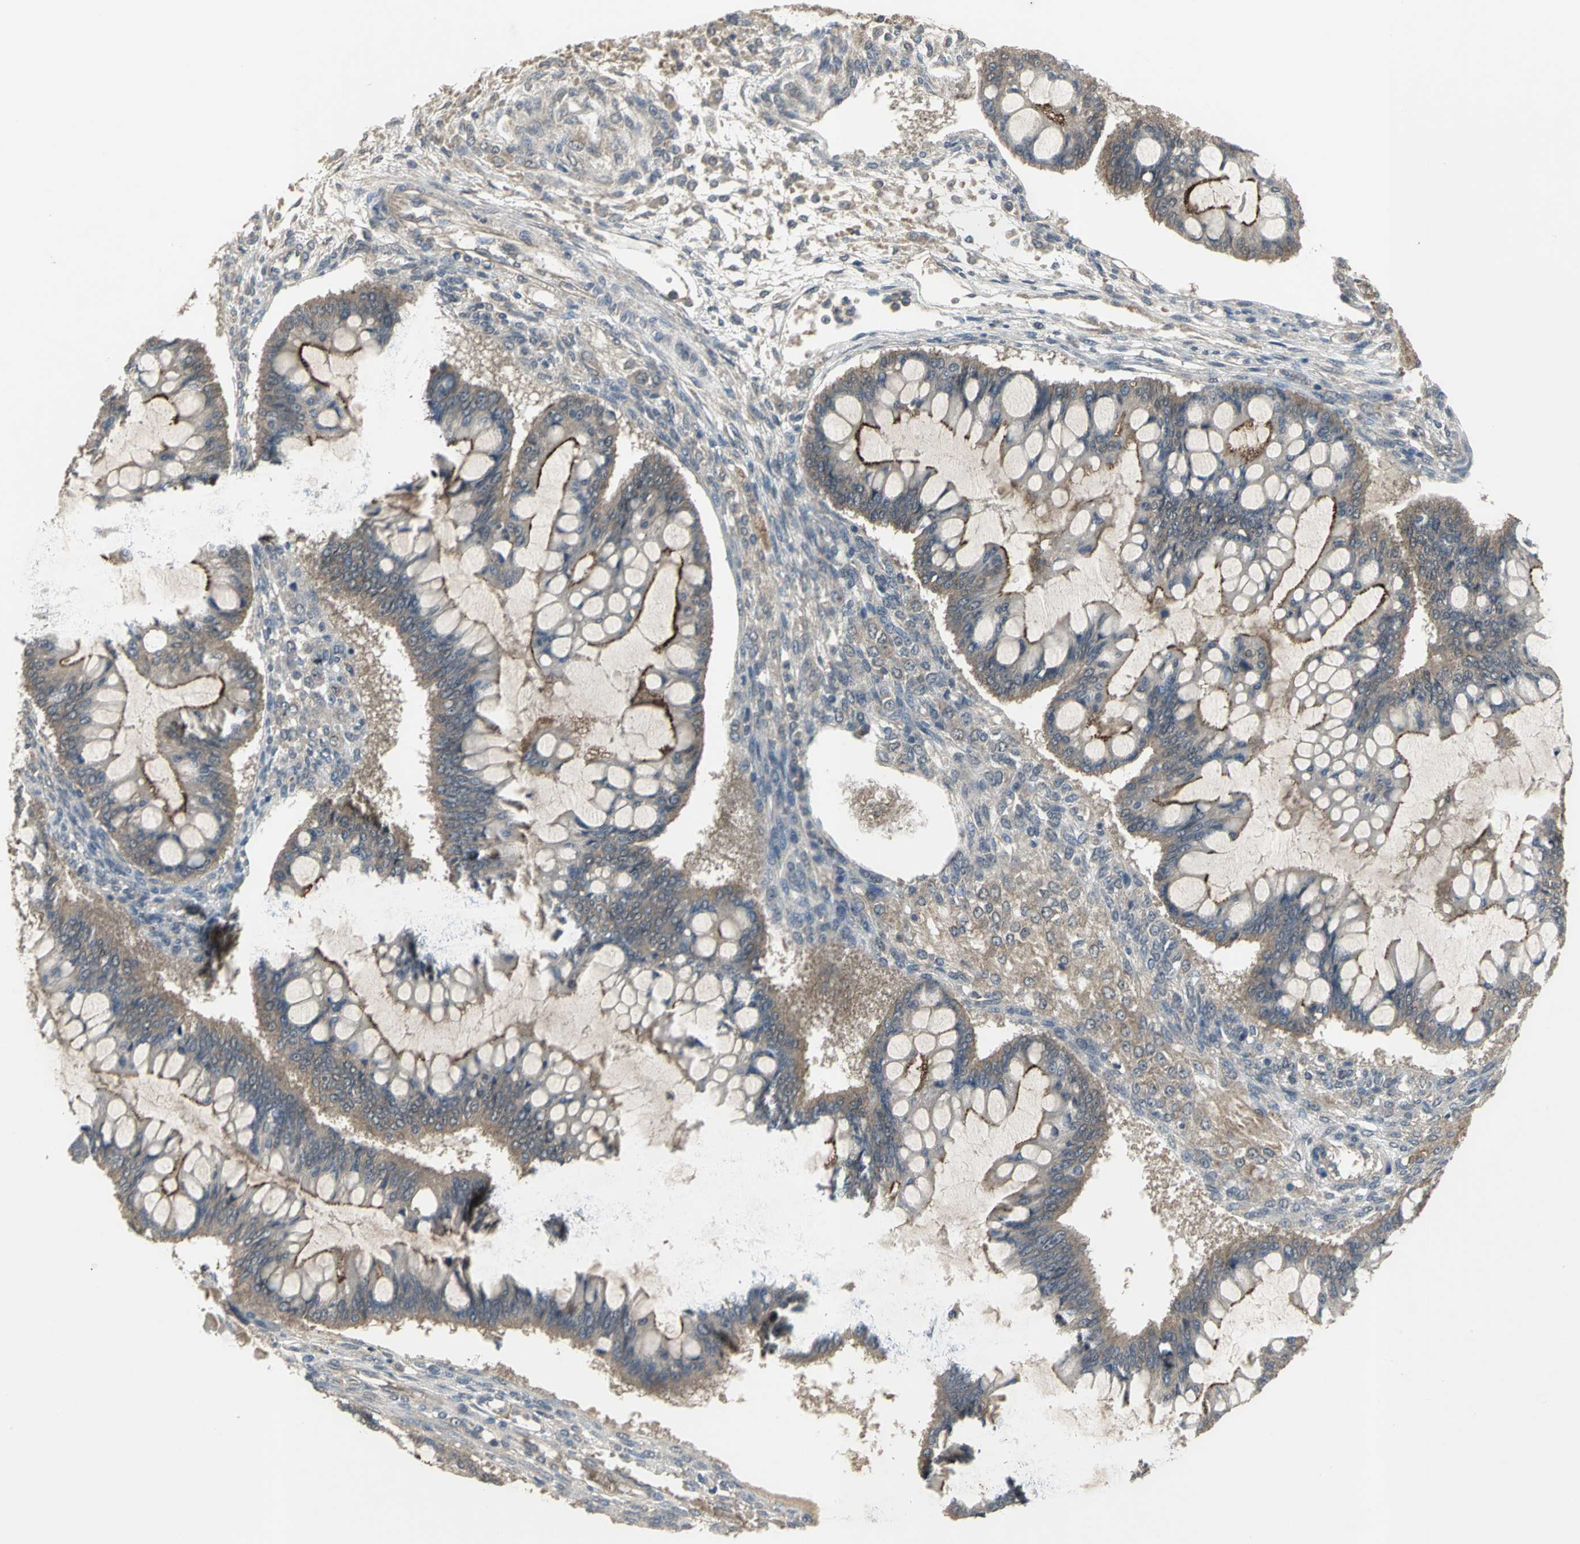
{"staining": {"intensity": "weak", "quantity": ">75%", "location": "cytoplasmic/membranous"}, "tissue": "ovarian cancer", "cell_type": "Tumor cells", "image_type": "cancer", "snomed": [{"axis": "morphology", "description": "Cystadenocarcinoma, mucinous, NOS"}, {"axis": "topography", "description": "Ovary"}], "caption": "Weak cytoplasmic/membranous expression for a protein is identified in about >75% of tumor cells of ovarian cancer using immunohistochemistry (IHC).", "gene": "KEAP1", "patient": {"sex": "female", "age": 73}}